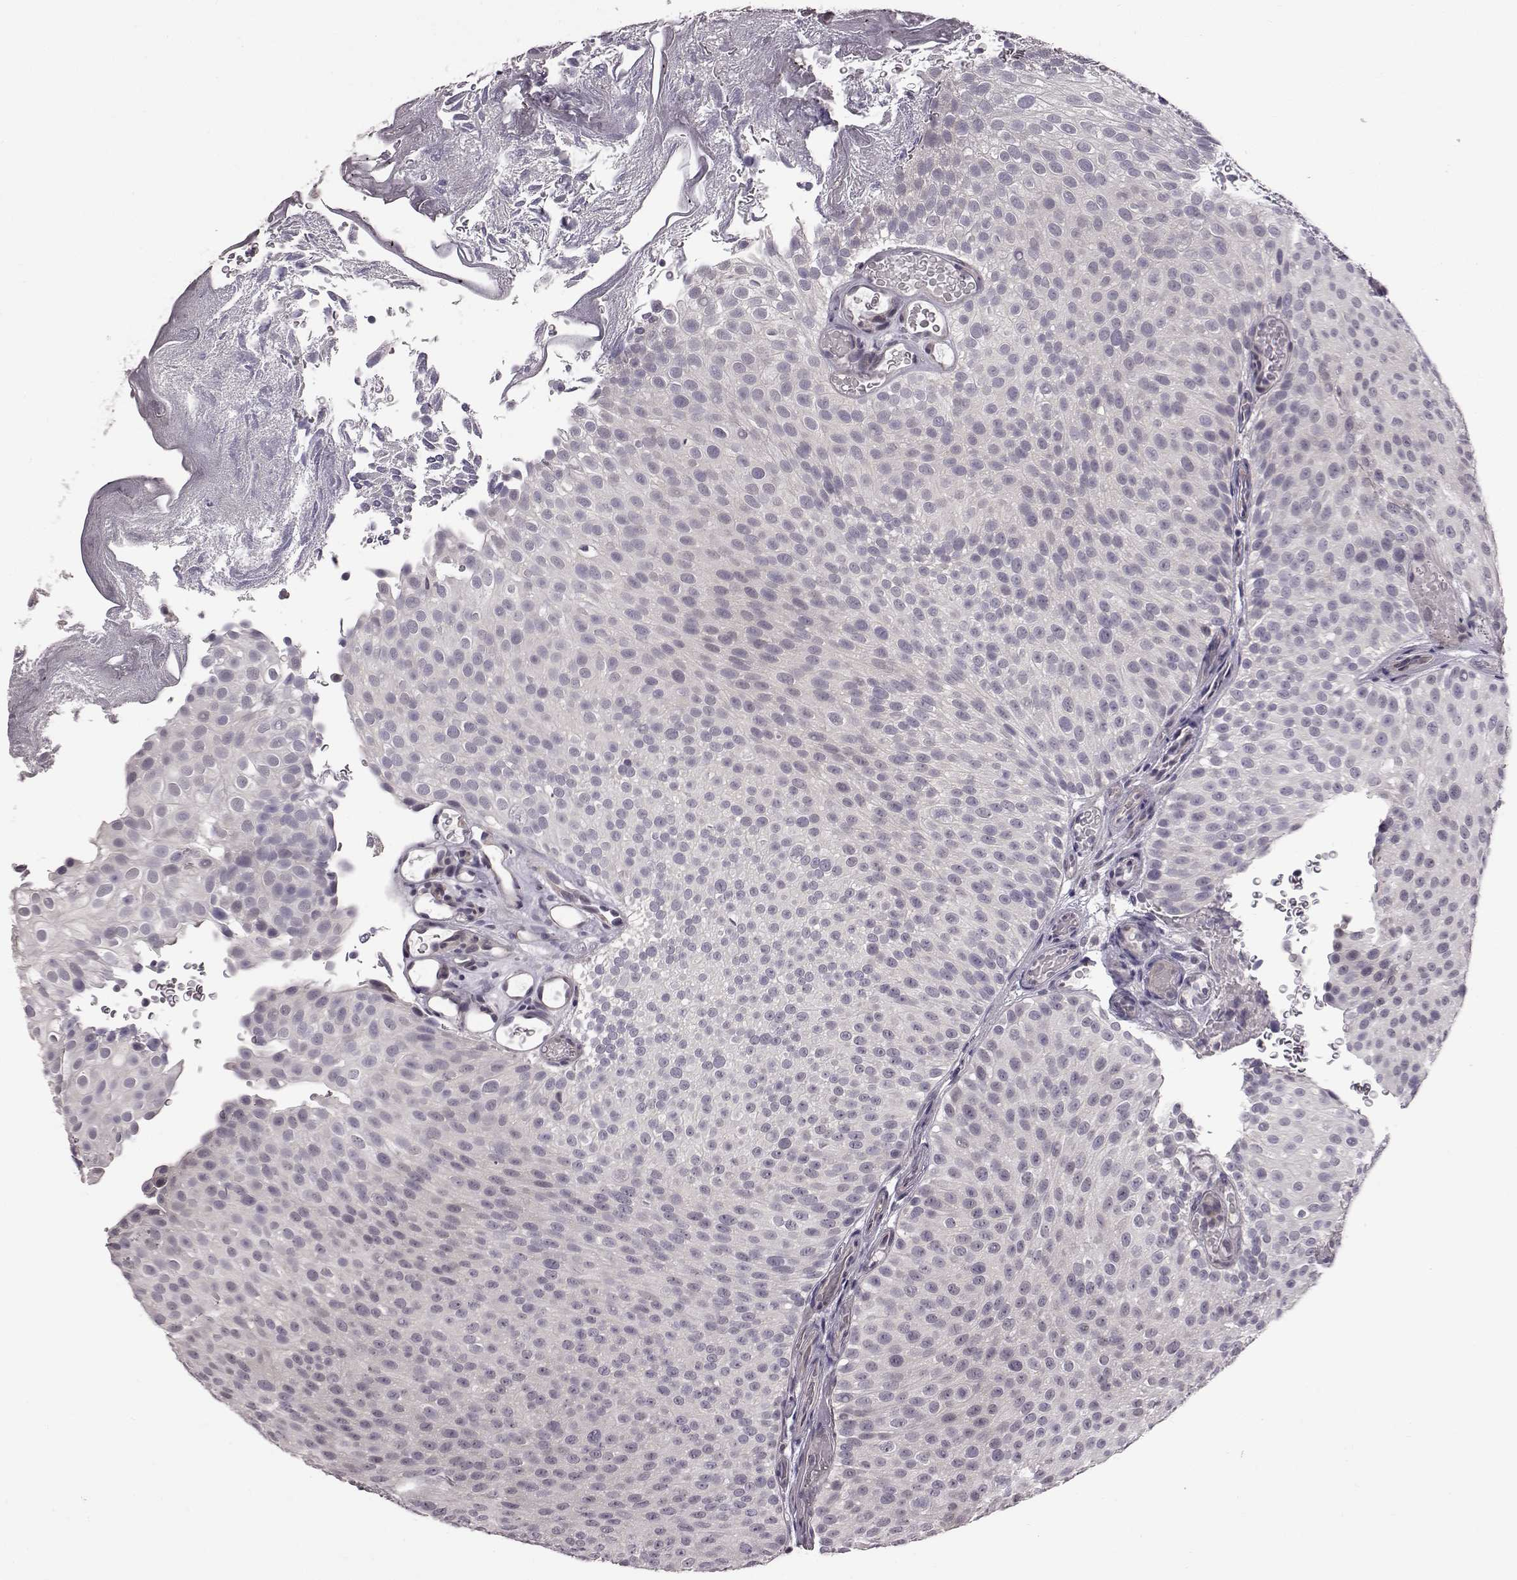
{"staining": {"intensity": "negative", "quantity": "none", "location": "none"}, "tissue": "urothelial cancer", "cell_type": "Tumor cells", "image_type": "cancer", "snomed": [{"axis": "morphology", "description": "Urothelial carcinoma, Low grade"}, {"axis": "topography", "description": "Urinary bladder"}], "caption": "Tumor cells show no significant staining in low-grade urothelial carcinoma.", "gene": "C10orf62", "patient": {"sex": "male", "age": 78}}